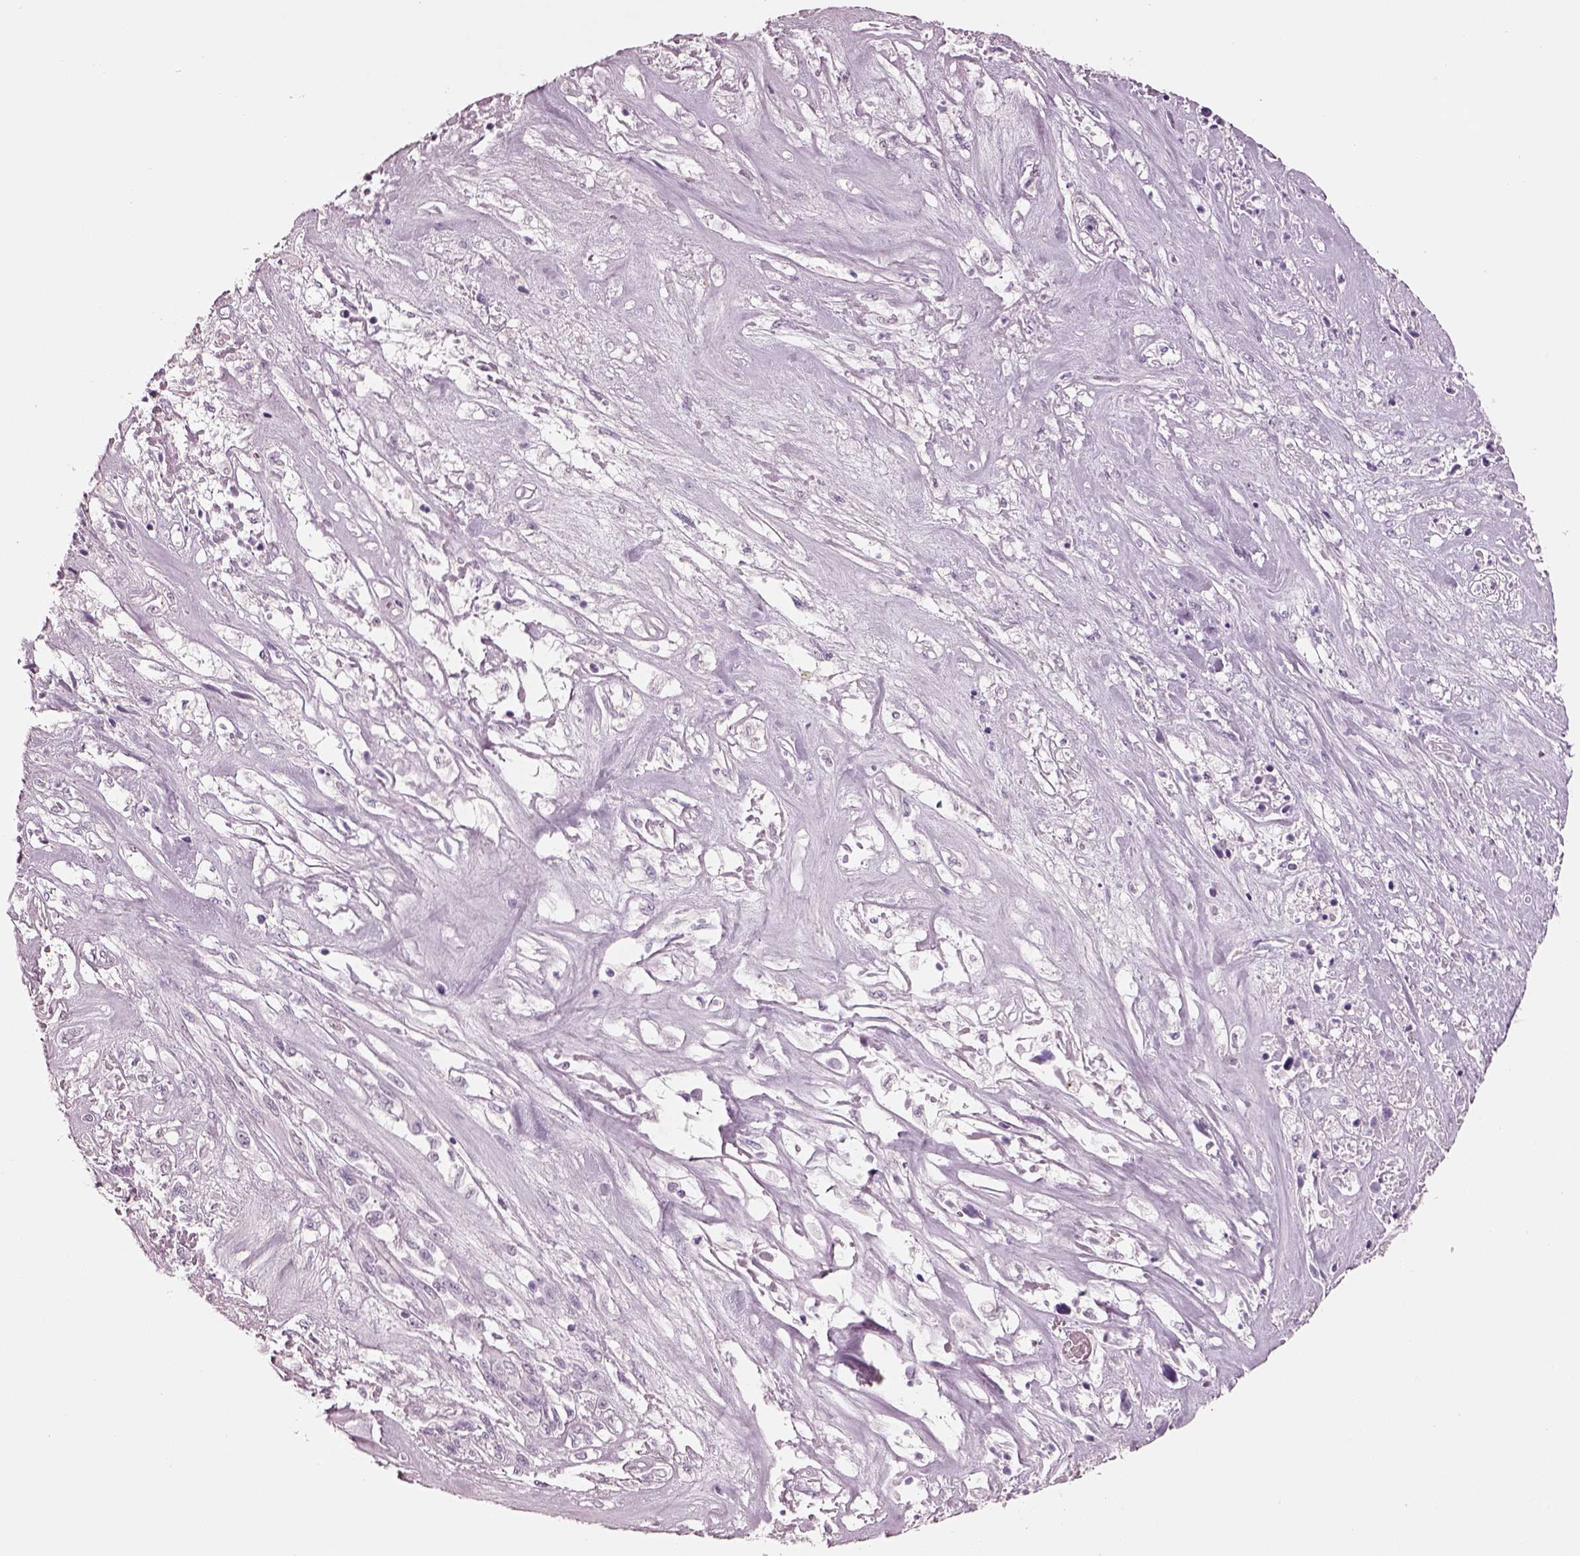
{"staining": {"intensity": "negative", "quantity": "none", "location": "none"}, "tissue": "melanoma", "cell_type": "Tumor cells", "image_type": "cancer", "snomed": [{"axis": "morphology", "description": "Malignant melanoma, NOS"}, {"axis": "topography", "description": "Skin"}], "caption": "This is an immunohistochemistry (IHC) histopathology image of human malignant melanoma. There is no positivity in tumor cells.", "gene": "ELSPBP1", "patient": {"sex": "female", "age": 91}}